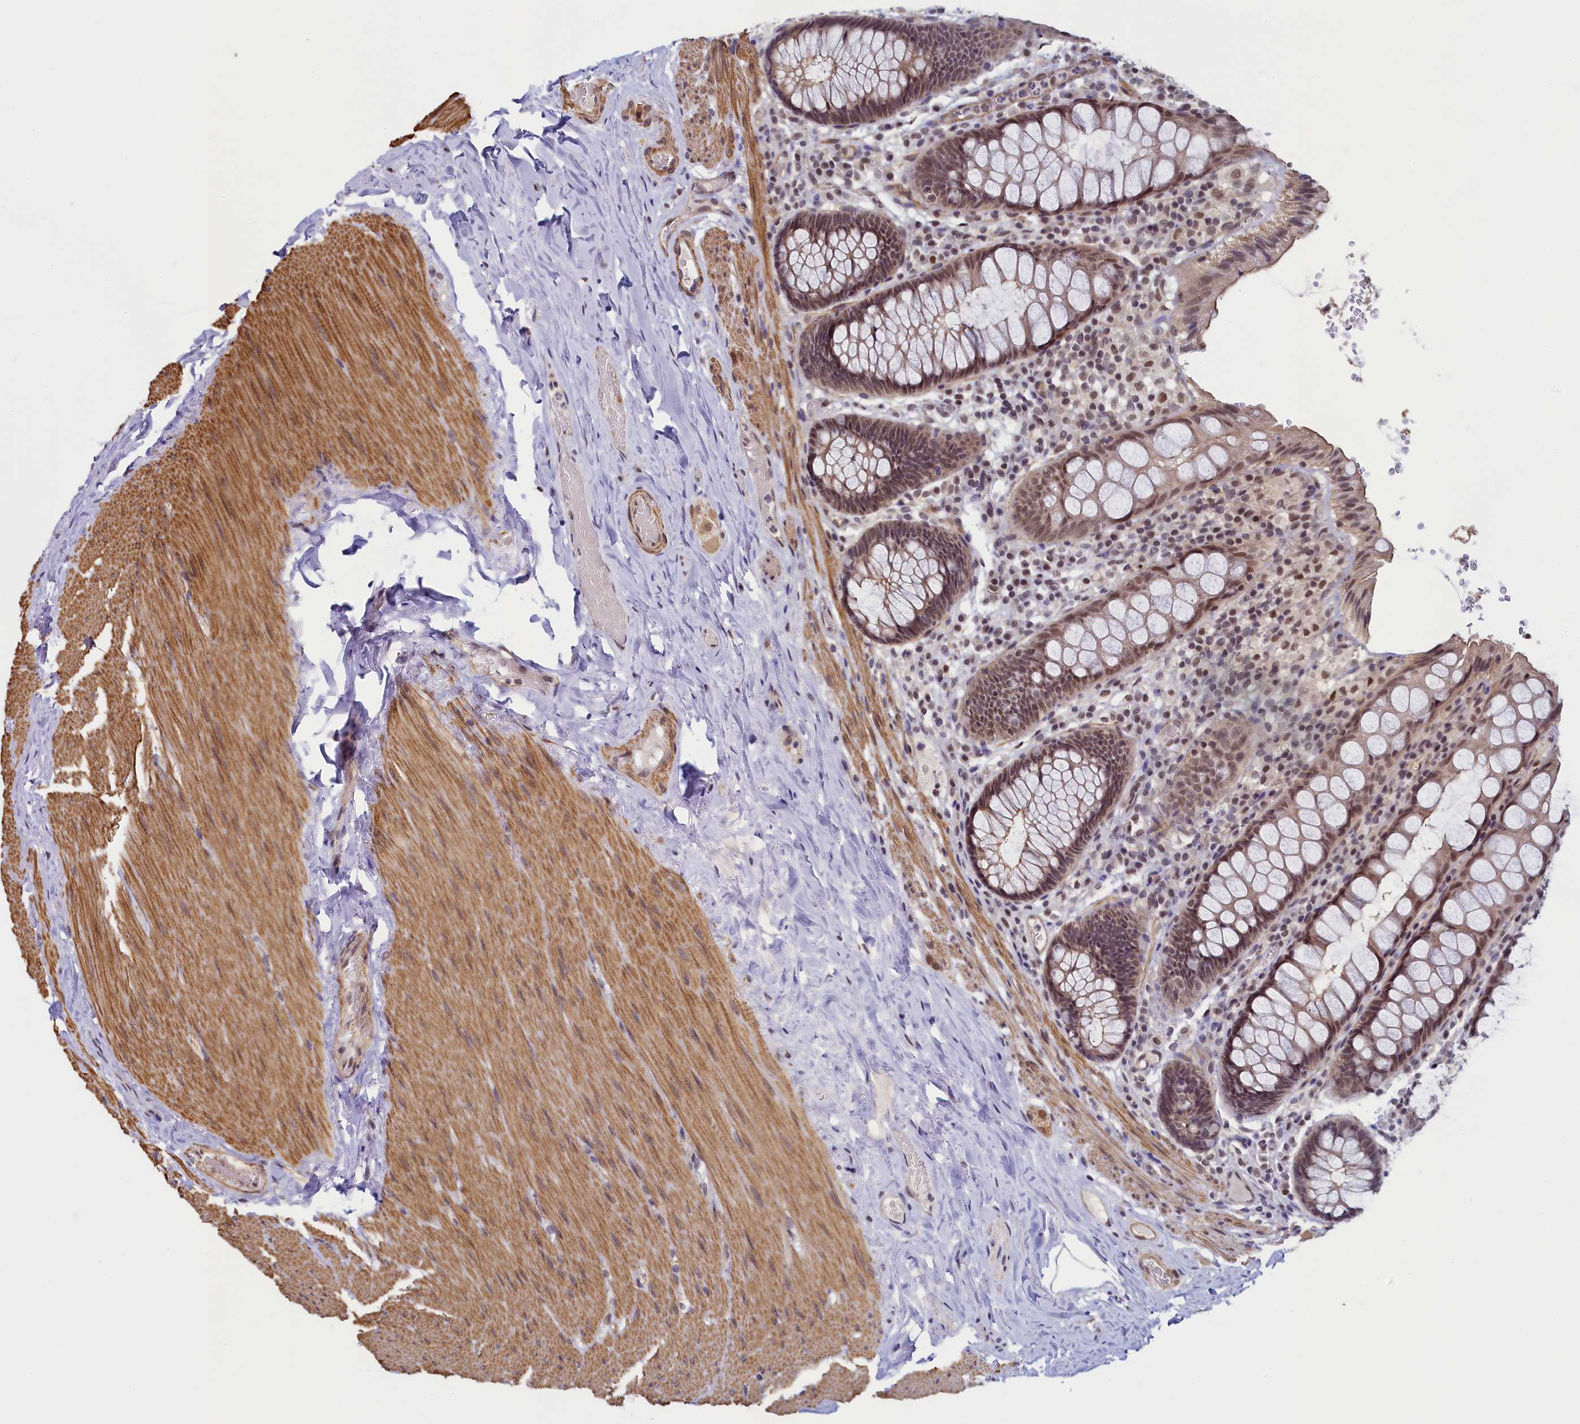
{"staining": {"intensity": "moderate", "quantity": ">75%", "location": "cytoplasmic/membranous,nuclear"}, "tissue": "rectum", "cell_type": "Glandular cells", "image_type": "normal", "snomed": [{"axis": "morphology", "description": "Normal tissue, NOS"}, {"axis": "topography", "description": "Rectum"}], "caption": "Immunohistochemical staining of normal human rectum demonstrates medium levels of moderate cytoplasmic/membranous,nuclear expression in approximately >75% of glandular cells. Ihc stains the protein in brown and the nuclei are stained blue.", "gene": "INTS14", "patient": {"sex": "male", "age": 83}}